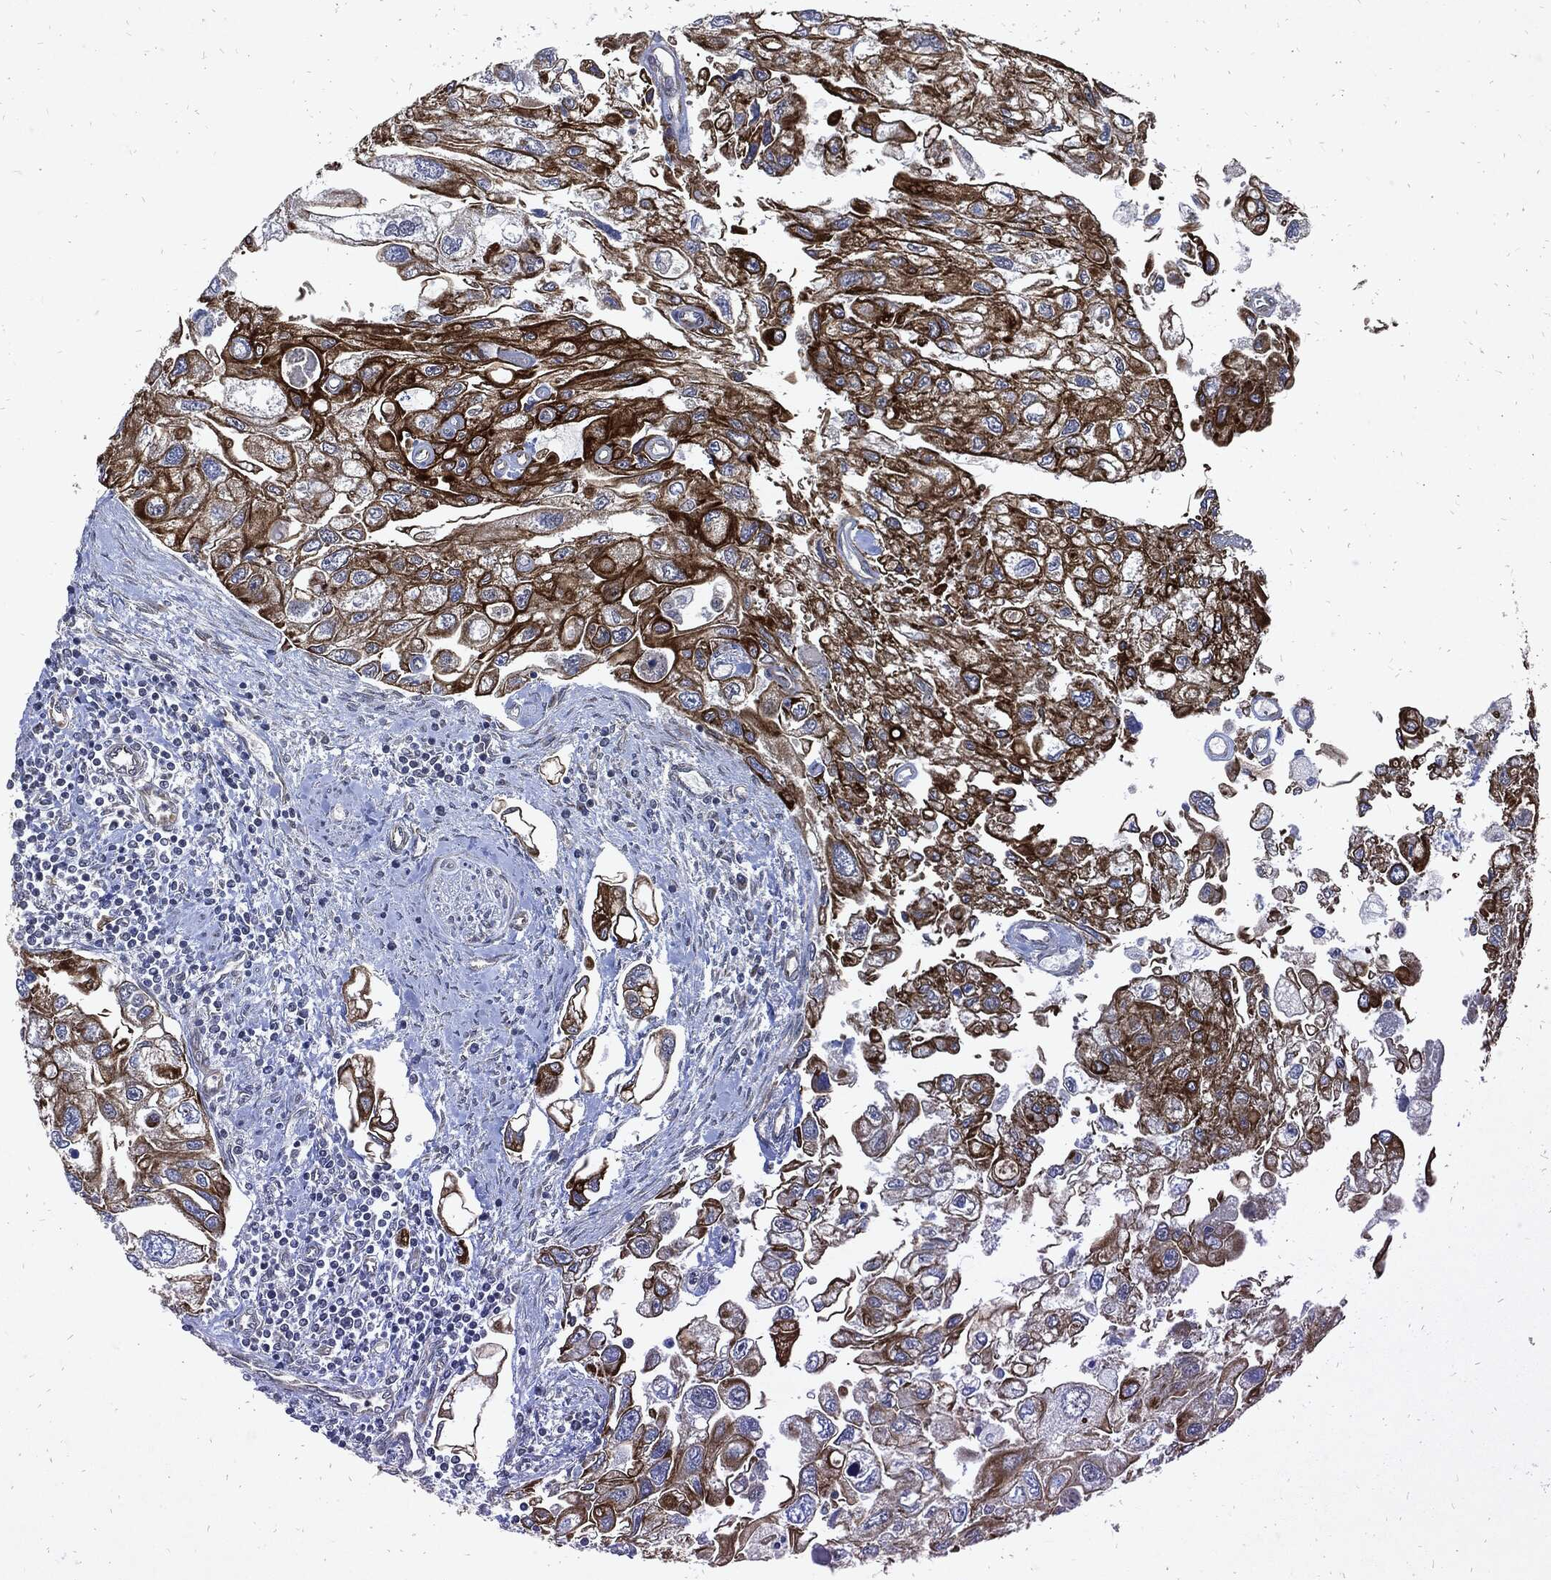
{"staining": {"intensity": "strong", "quantity": "25%-75%", "location": "cytoplasmic/membranous"}, "tissue": "urothelial cancer", "cell_type": "Tumor cells", "image_type": "cancer", "snomed": [{"axis": "morphology", "description": "Urothelial carcinoma, High grade"}, {"axis": "topography", "description": "Urinary bladder"}], "caption": "Strong cytoplasmic/membranous positivity is identified in about 25%-75% of tumor cells in high-grade urothelial carcinoma.", "gene": "DCTN1", "patient": {"sex": "male", "age": 59}}